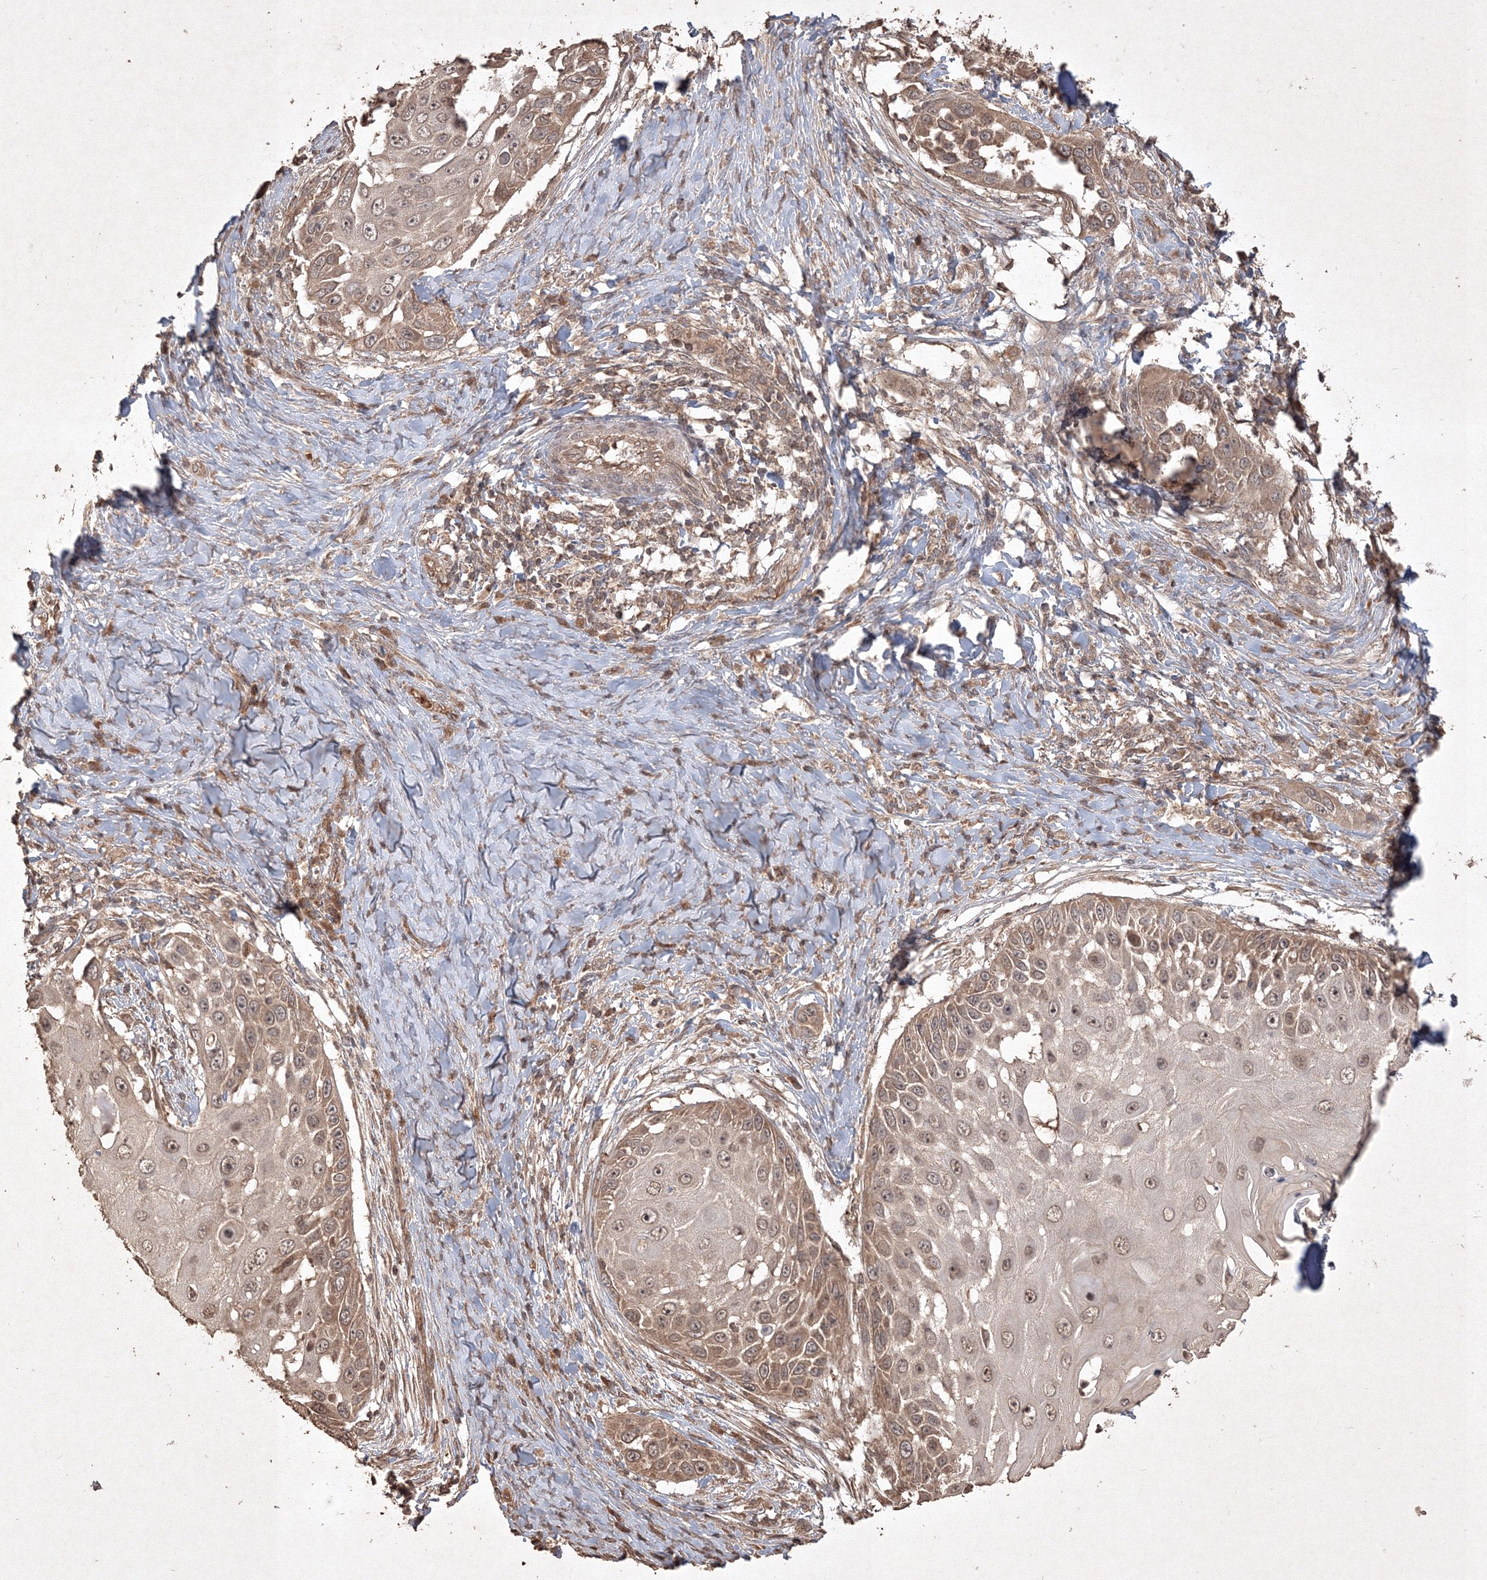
{"staining": {"intensity": "weak", "quantity": ">75%", "location": "cytoplasmic/membranous,nuclear"}, "tissue": "skin cancer", "cell_type": "Tumor cells", "image_type": "cancer", "snomed": [{"axis": "morphology", "description": "Squamous cell carcinoma, NOS"}, {"axis": "topography", "description": "Skin"}], "caption": "Human squamous cell carcinoma (skin) stained with a brown dye displays weak cytoplasmic/membranous and nuclear positive staining in approximately >75% of tumor cells.", "gene": "PELI3", "patient": {"sex": "female", "age": 44}}